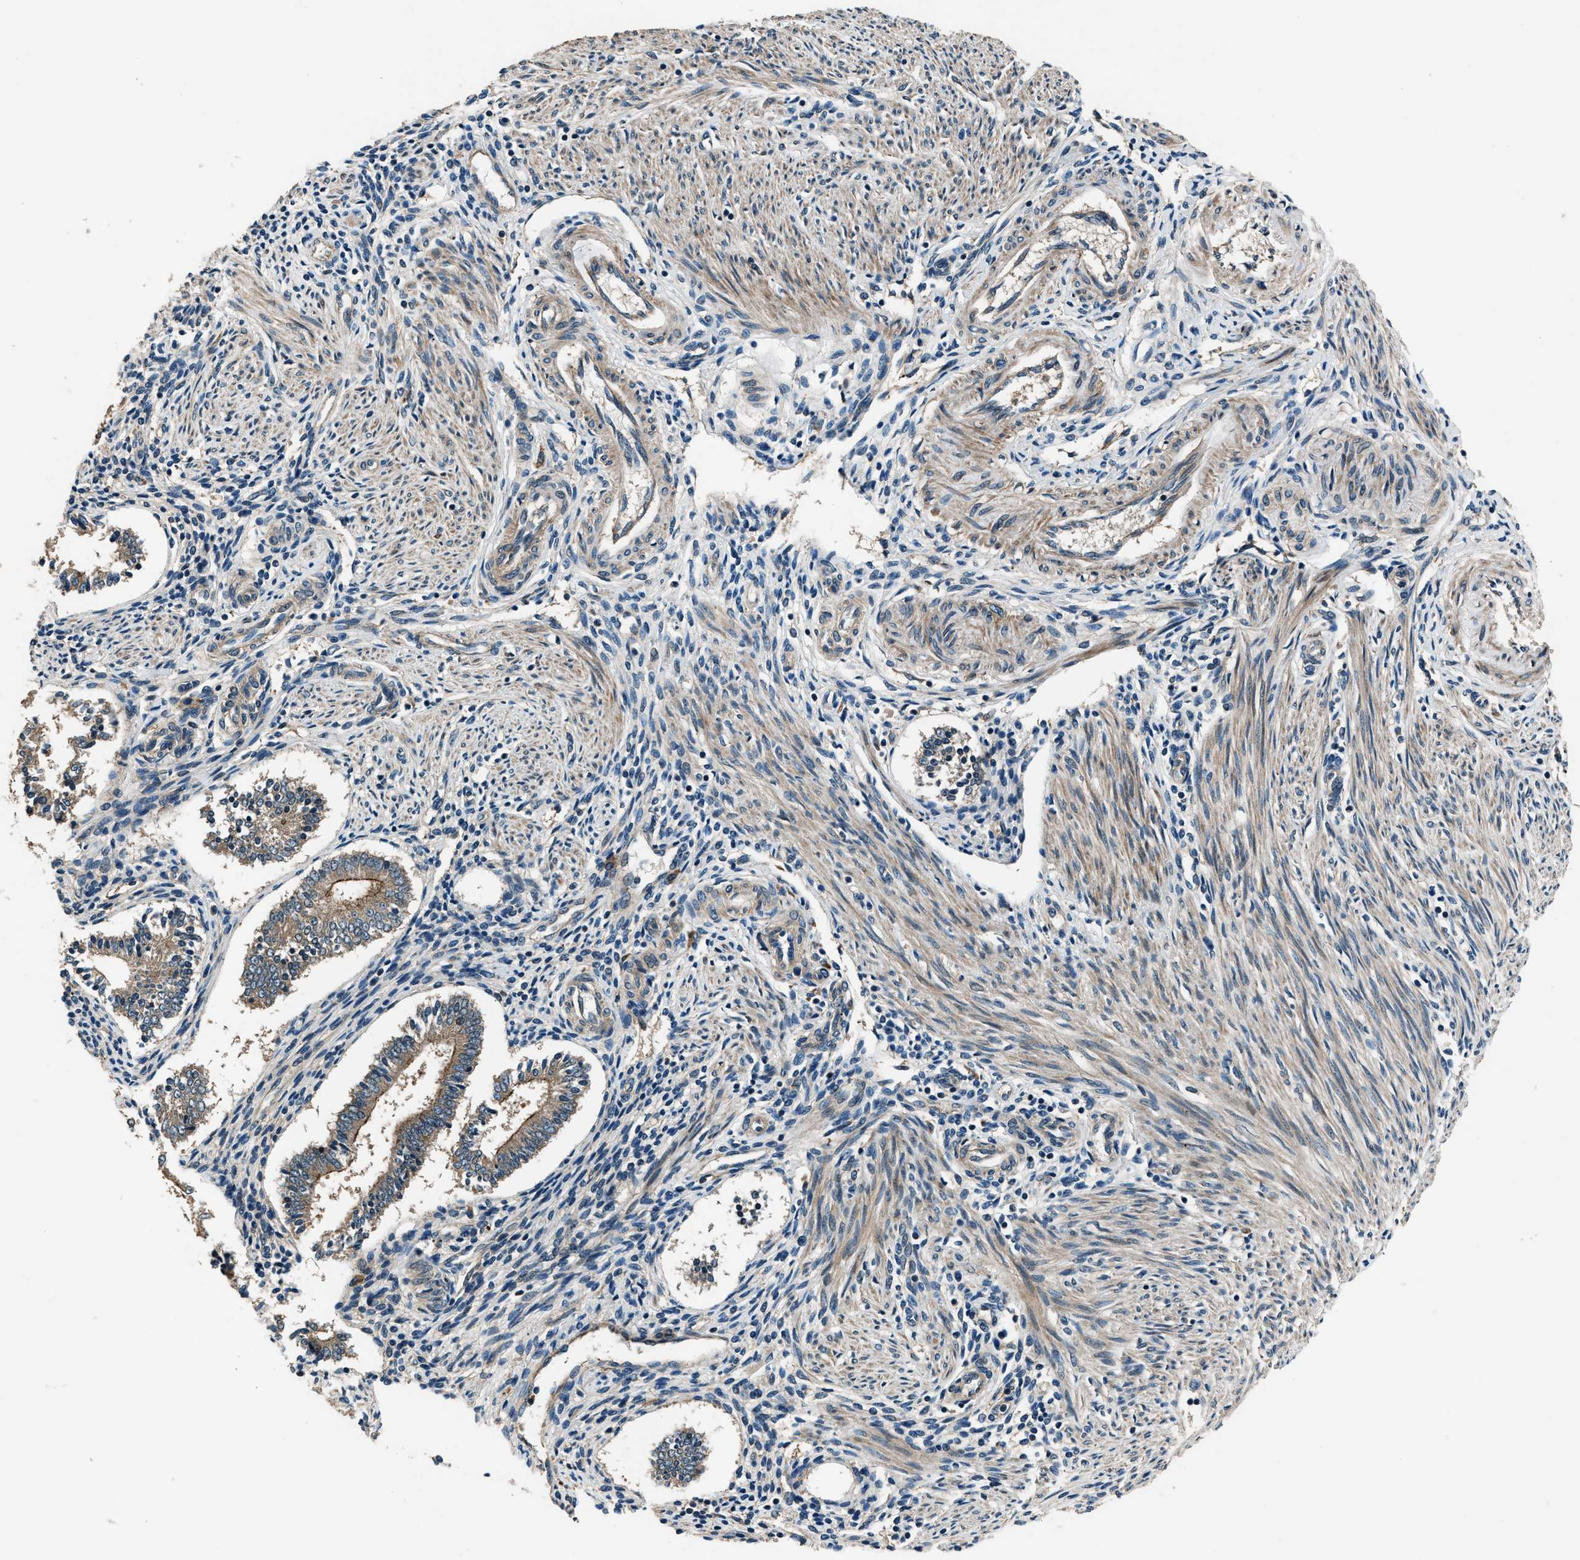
{"staining": {"intensity": "negative", "quantity": "none", "location": "none"}, "tissue": "endometrium", "cell_type": "Cells in endometrial stroma", "image_type": "normal", "snomed": [{"axis": "morphology", "description": "Normal tissue, NOS"}, {"axis": "topography", "description": "Endometrium"}], "caption": "DAB (3,3'-diaminobenzidine) immunohistochemical staining of benign endometrium shows no significant positivity in cells in endometrial stroma.", "gene": "ARHGEF11", "patient": {"sex": "female", "age": 42}}